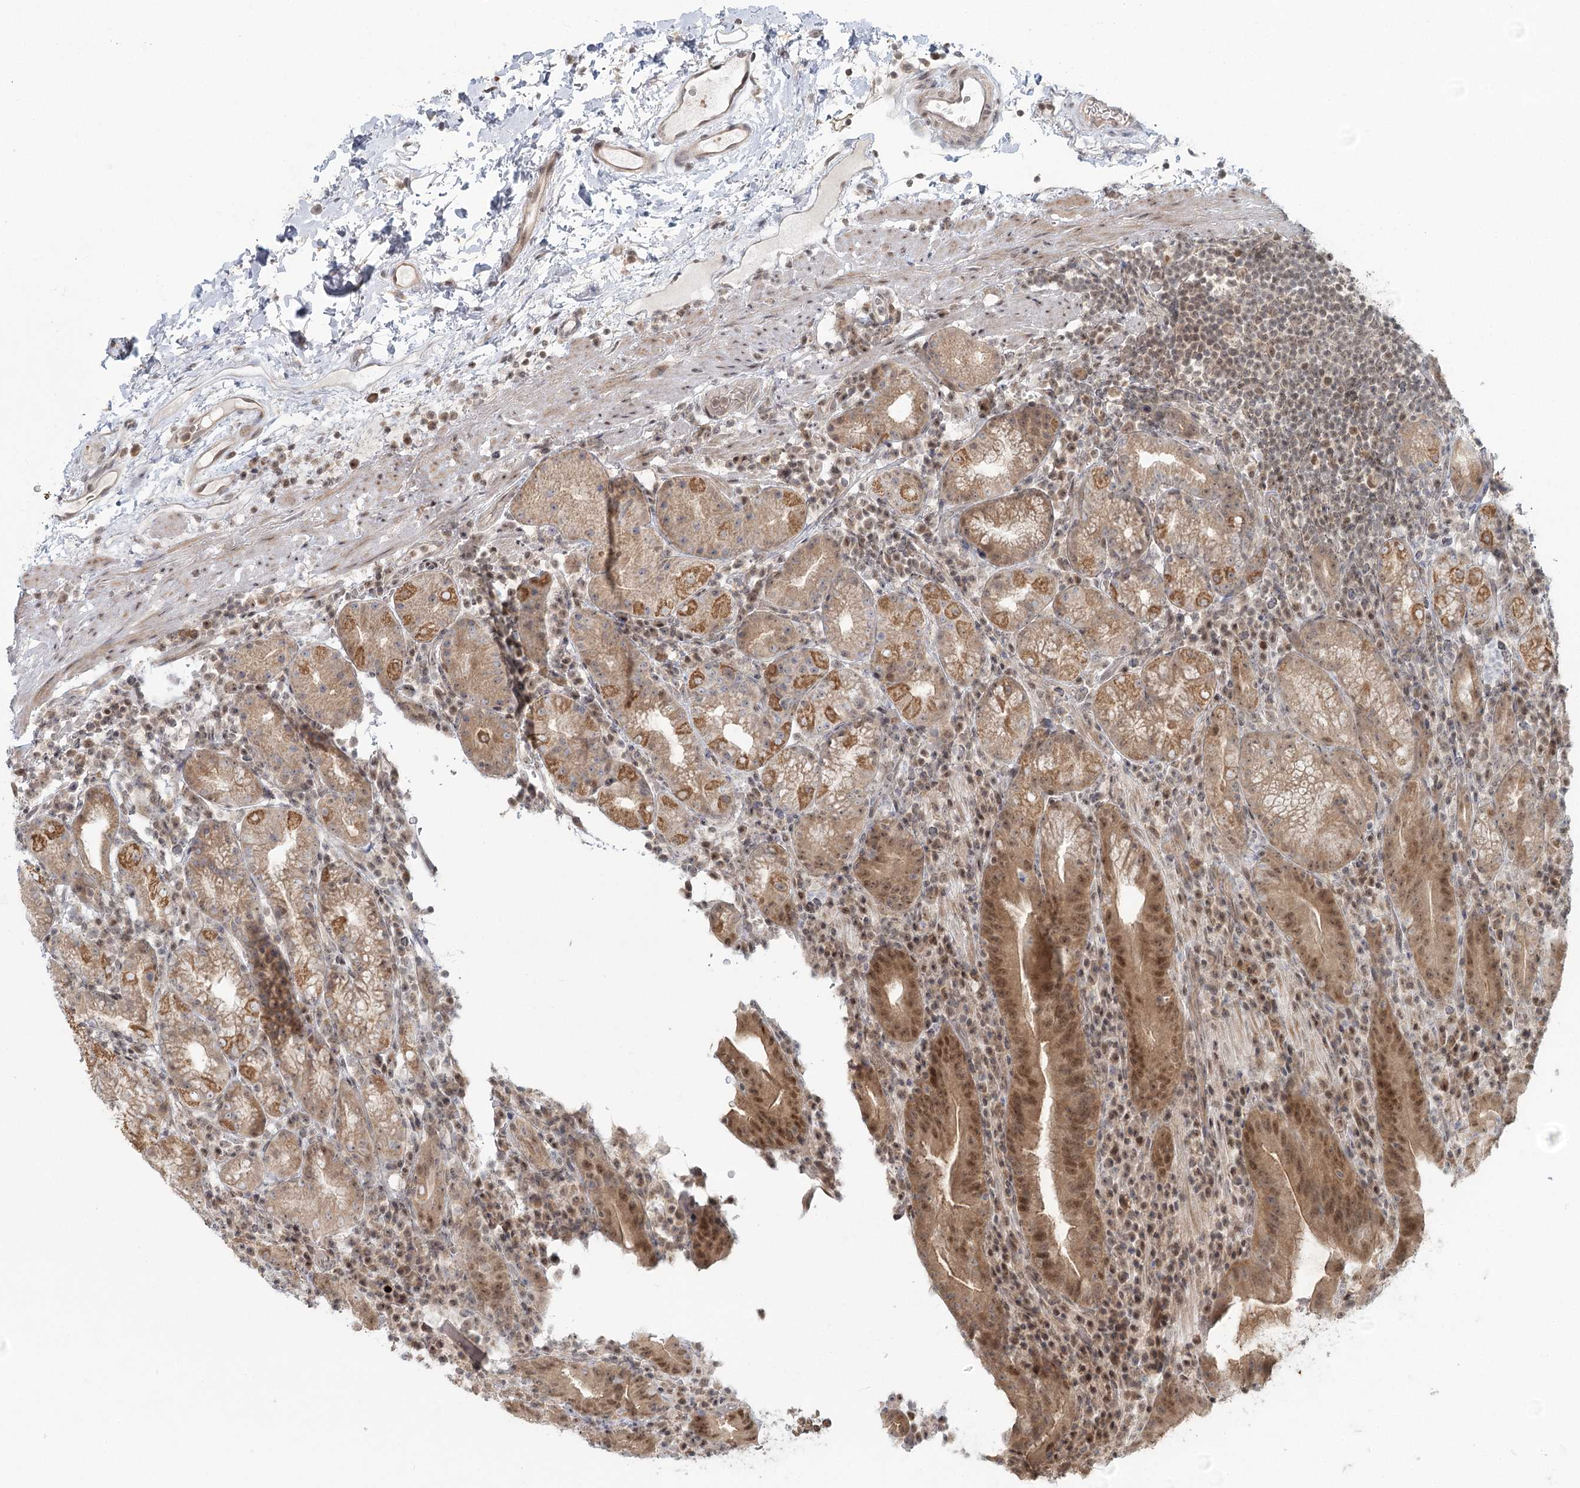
{"staining": {"intensity": "moderate", "quantity": ">75%", "location": "cytoplasmic/membranous,nuclear"}, "tissue": "stomach", "cell_type": "Glandular cells", "image_type": "normal", "snomed": [{"axis": "morphology", "description": "Normal tissue, NOS"}, {"axis": "morphology", "description": "Inflammation, NOS"}, {"axis": "topography", "description": "Stomach"}], "caption": "The histopathology image displays immunohistochemical staining of benign stomach. There is moderate cytoplasmic/membranous,nuclear staining is identified in approximately >75% of glandular cells.", "gene": "R3HCC1L", "patient": {"sex": "male", "age": 79}}